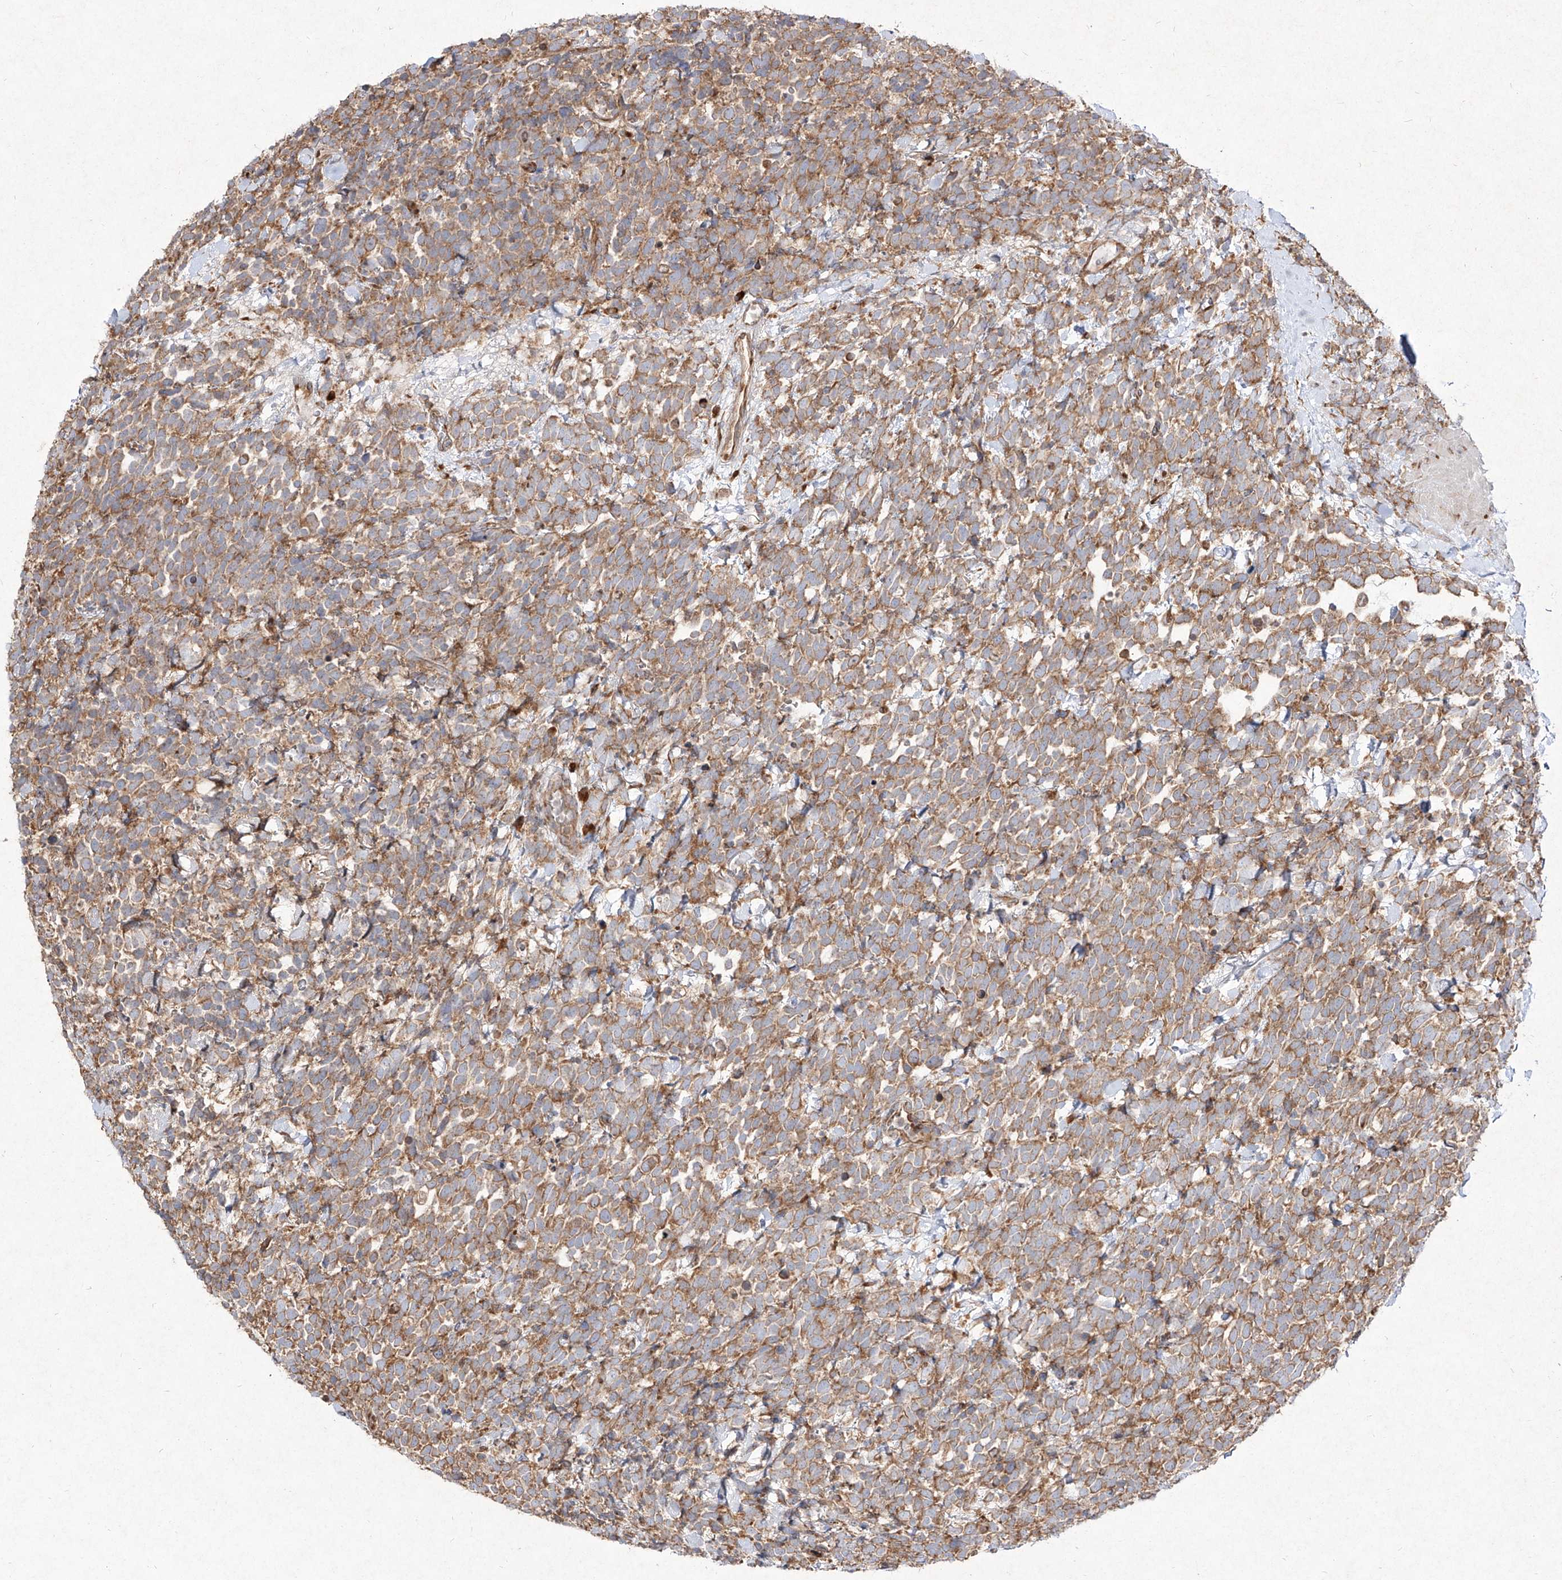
{"staining": {"intensity": "moderate", "quantity": ">75%", "location": "cytoplasmic/membranous"}, "tissue": "urothelial cancer", "cell_type": "Tumor cells", "image_type": "cancer", "snomed": [{"axis": "morphology", "description": "Urothelial carcinoma, High grade"}, {"axis": "topography", "description": "Urinary bladder"}], "caption": "High-grade urothelial carcinoma stained with a brown dye shows moderate cytoplasmic/membranous positive staining in about >75% of tumor cells.", "gene": "RPS25", "patient": {"sex": "female", "age": 82}}